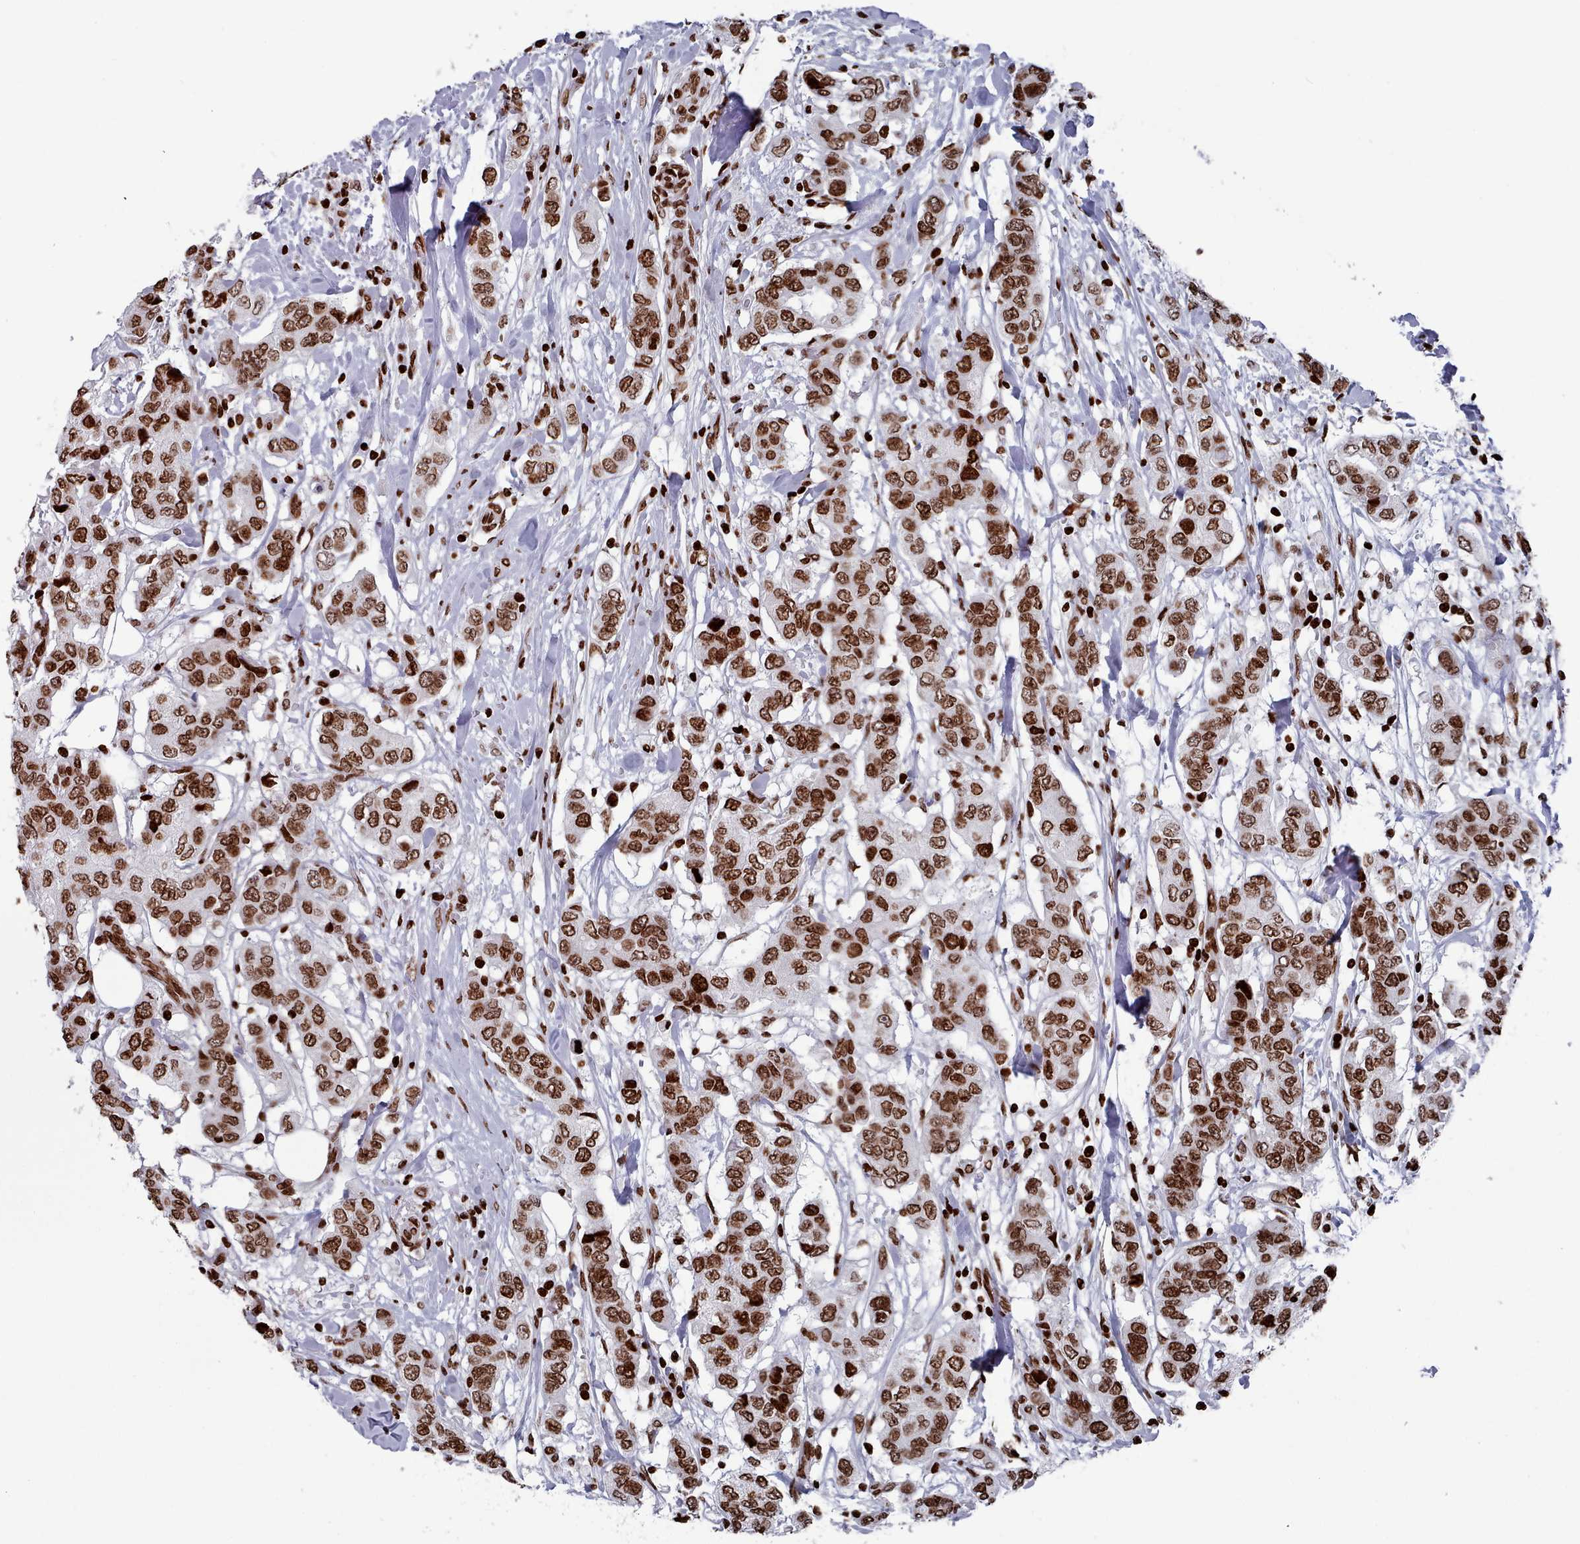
{"staining": {"intensity": "strong", "quantity": ">75%", "location": "nuclear"}, "tissue": "breast cancer", "cell_type": "Tumor cells", "image_type": "cancer", "snomed": [{"axis": "morphology", "description": "Lobular carcinoma"}, {"axis": "topography", "description": "Breast"}], "caption": "IHC (DAB (3,3'-diaminobenzidine)) staining of human breast cancer demonstrates strong nuclear protein positivity in approximately >75% of tumor cells.", "gene": "PCDHB12", "patient": {"sex": "female", "age": 51}}